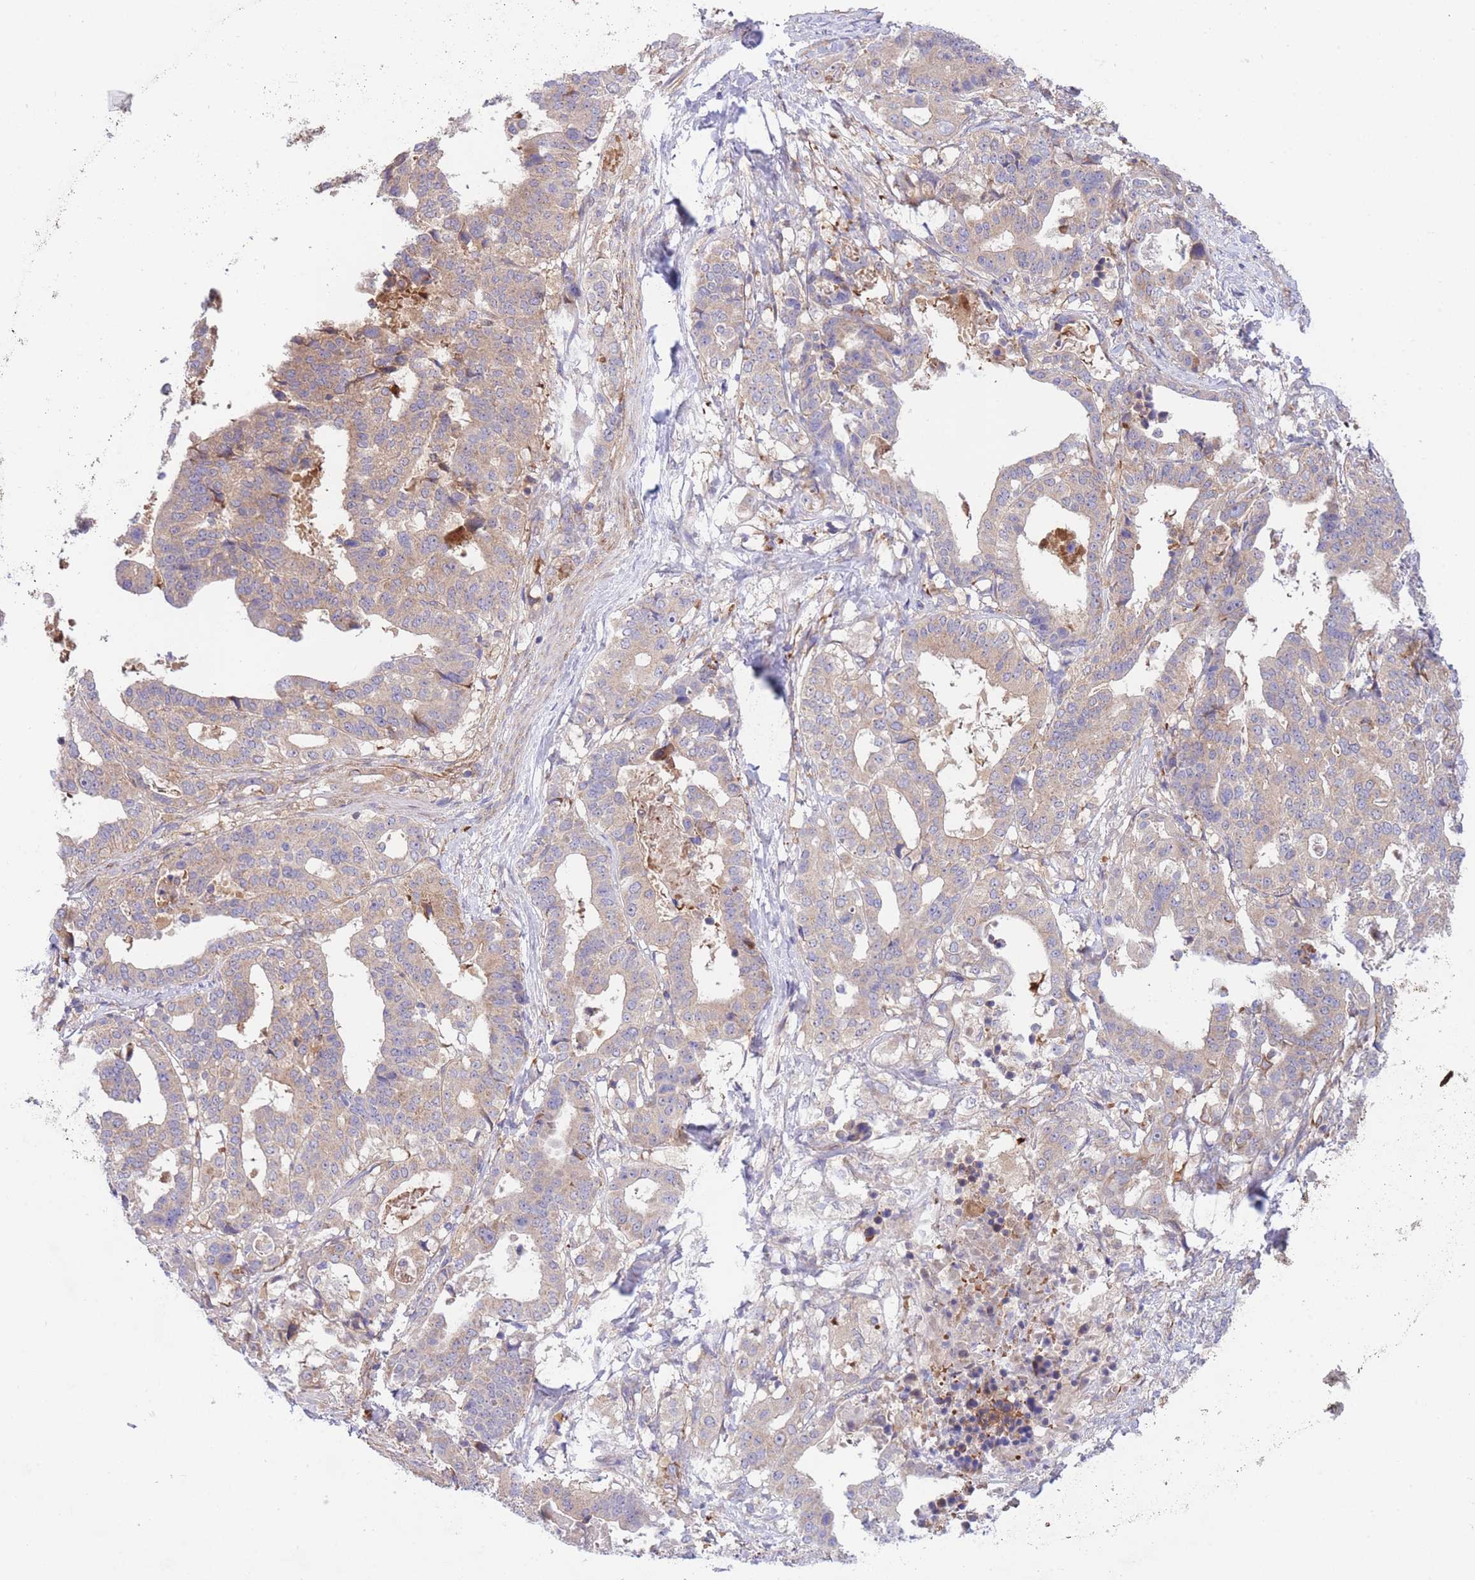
{"staining": {"intensity": "weak", "quantity": "<25%", "location": "cytoplasmic/membranous"}, "tissue": "stomach cancer", "cell_type": "Tumor cells", "image_type": "cancer", "snomed": [{"axis": "morphology", "description": "Adenocarcinoma, NOS"}, {"axis": "topography", "description": "Stomach"}], "caption": "This is an immunohistochemistry (IHC) image of adenocarcinoma (stomach). There is no positivity in tumor cells.", "gene": "CHAC1", "patient": {"sex": "male", "age": 48}}